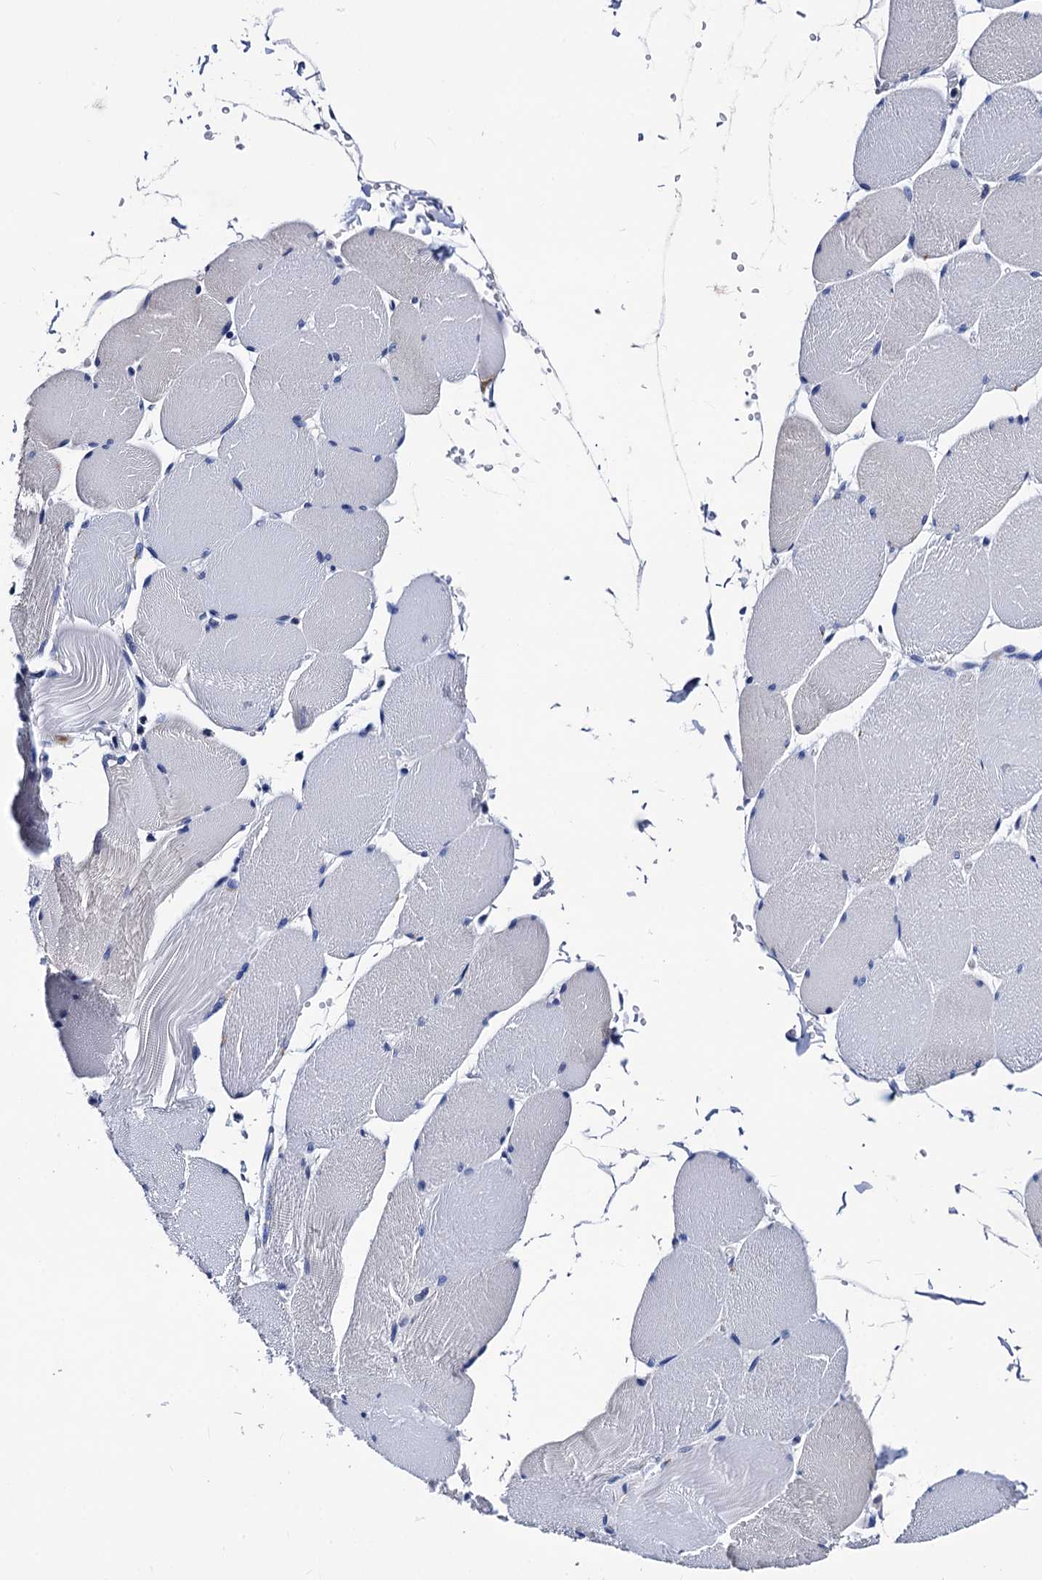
{"staining": {"intensity": "negative", "quantity": "none", "location": "none"}, "tissue": "skeletal muscle", "cell_type": "Myocytes", "image_type": "normal", "snomed": [{"axis": "morphology", "description": "Normal tissue, NOS"}, {"axis": "topography", "description": "Skeletal muscle"}, {"axis": "topography", "description": "Head-Neck"}], "caption": "A micrograph of human skeletal muscle is negative for staining in myocytes. (Brightfield microscopy of DAB (3,3'-diaminobenzidine) immunohistochemistry at high magnification).", "gene": "LRRC30", "patient": {"sex": "male", "age": 66}}